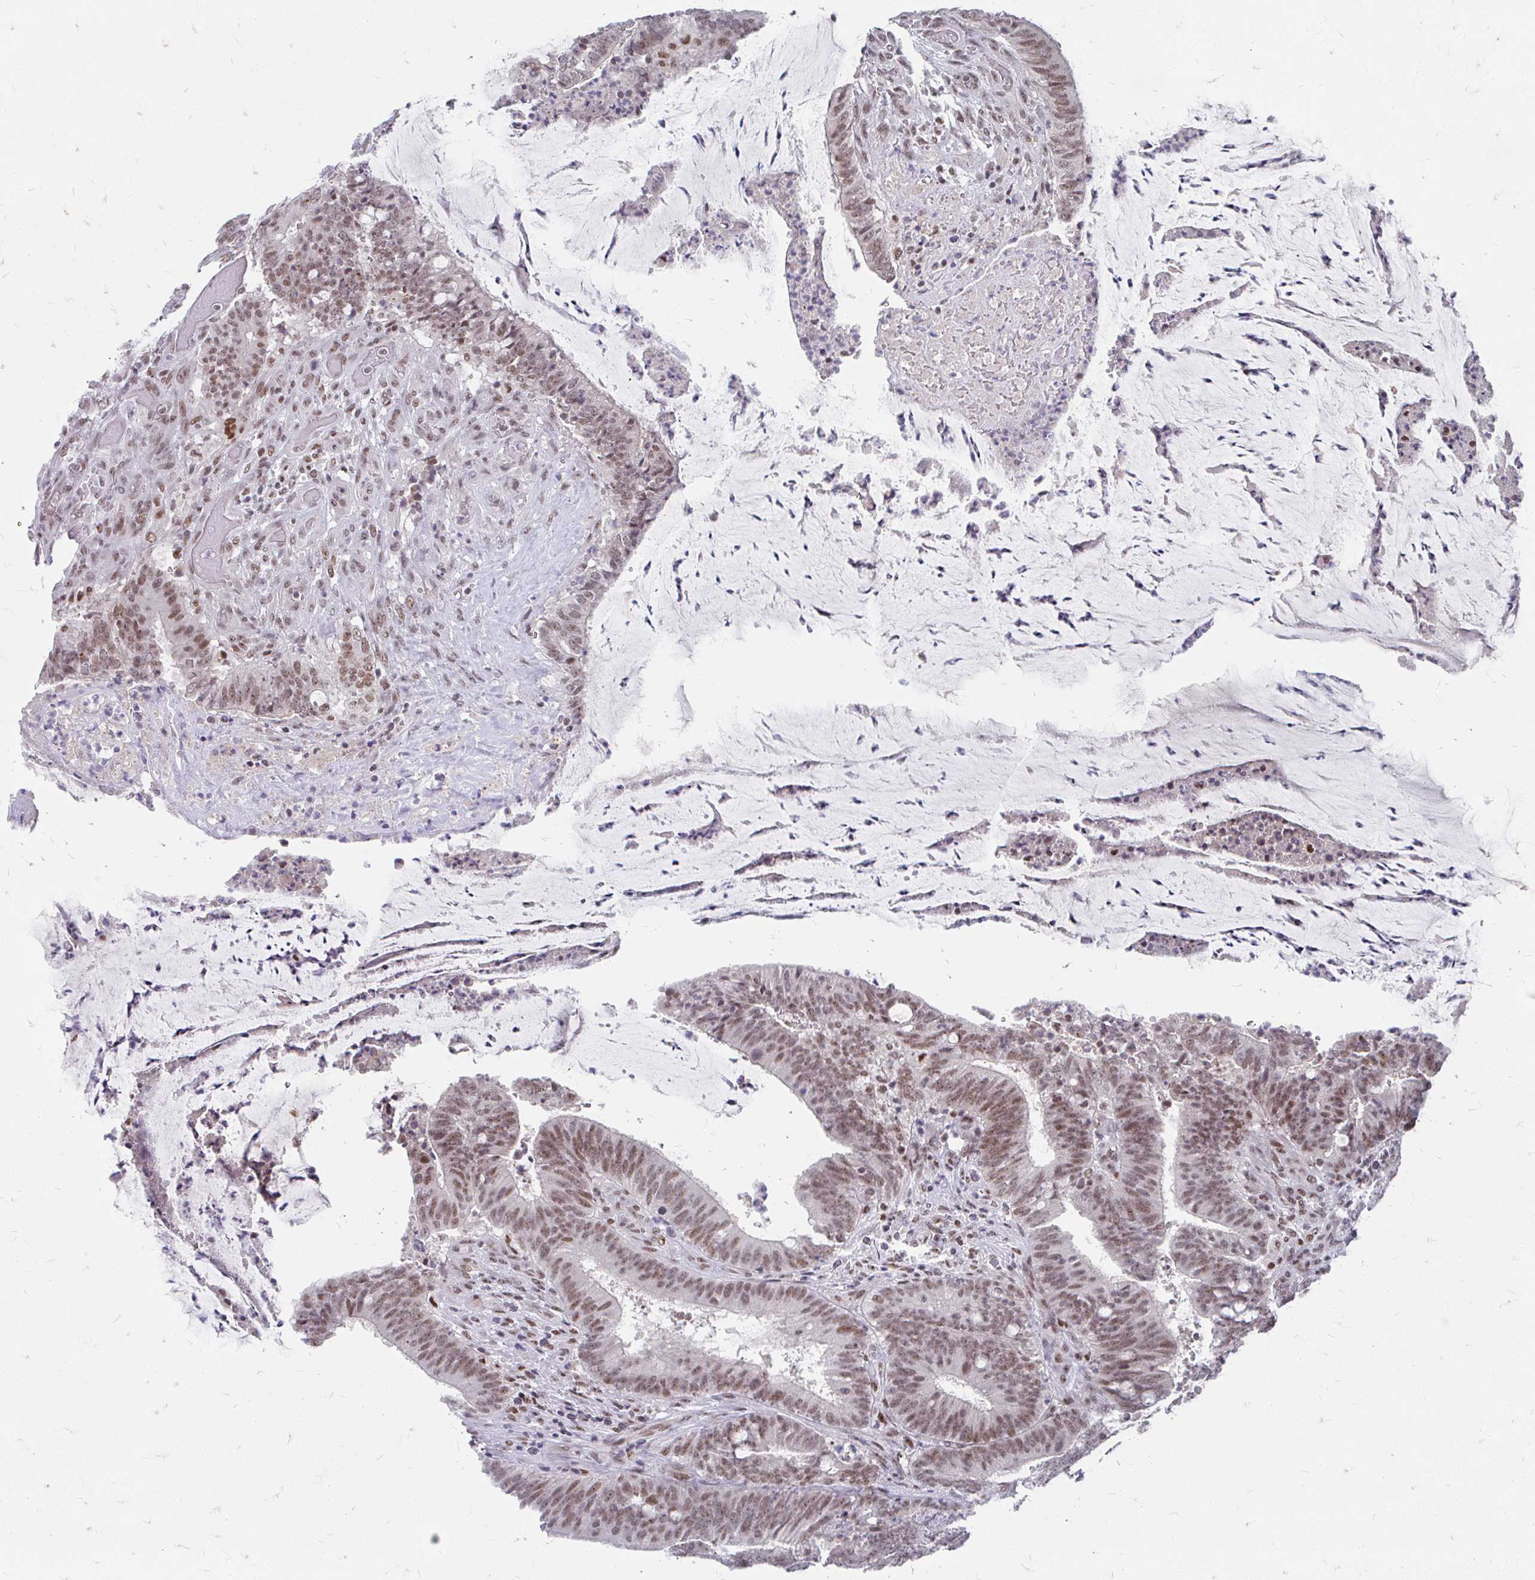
{"staining": {"intensity": "moderate", "quantity": ">75%", "location": "nuclear"}, "tissue": "colorectal cancer", "cell_type": "Tumor cells", "image_type": "cancer", "snomed": [{"axis": "morphology", "description": "Adenocarcinoma, NOS"}, {"axis": "topography", "description": "Colon"}], "caption": "Immunohistochemical staining of colorectal cancer exhibits medium levels of moderate nuclear positivity in about >75% of tumor cells.", "gene": "GTF2H1", "patient": {"sex": "female", "age": 43}}